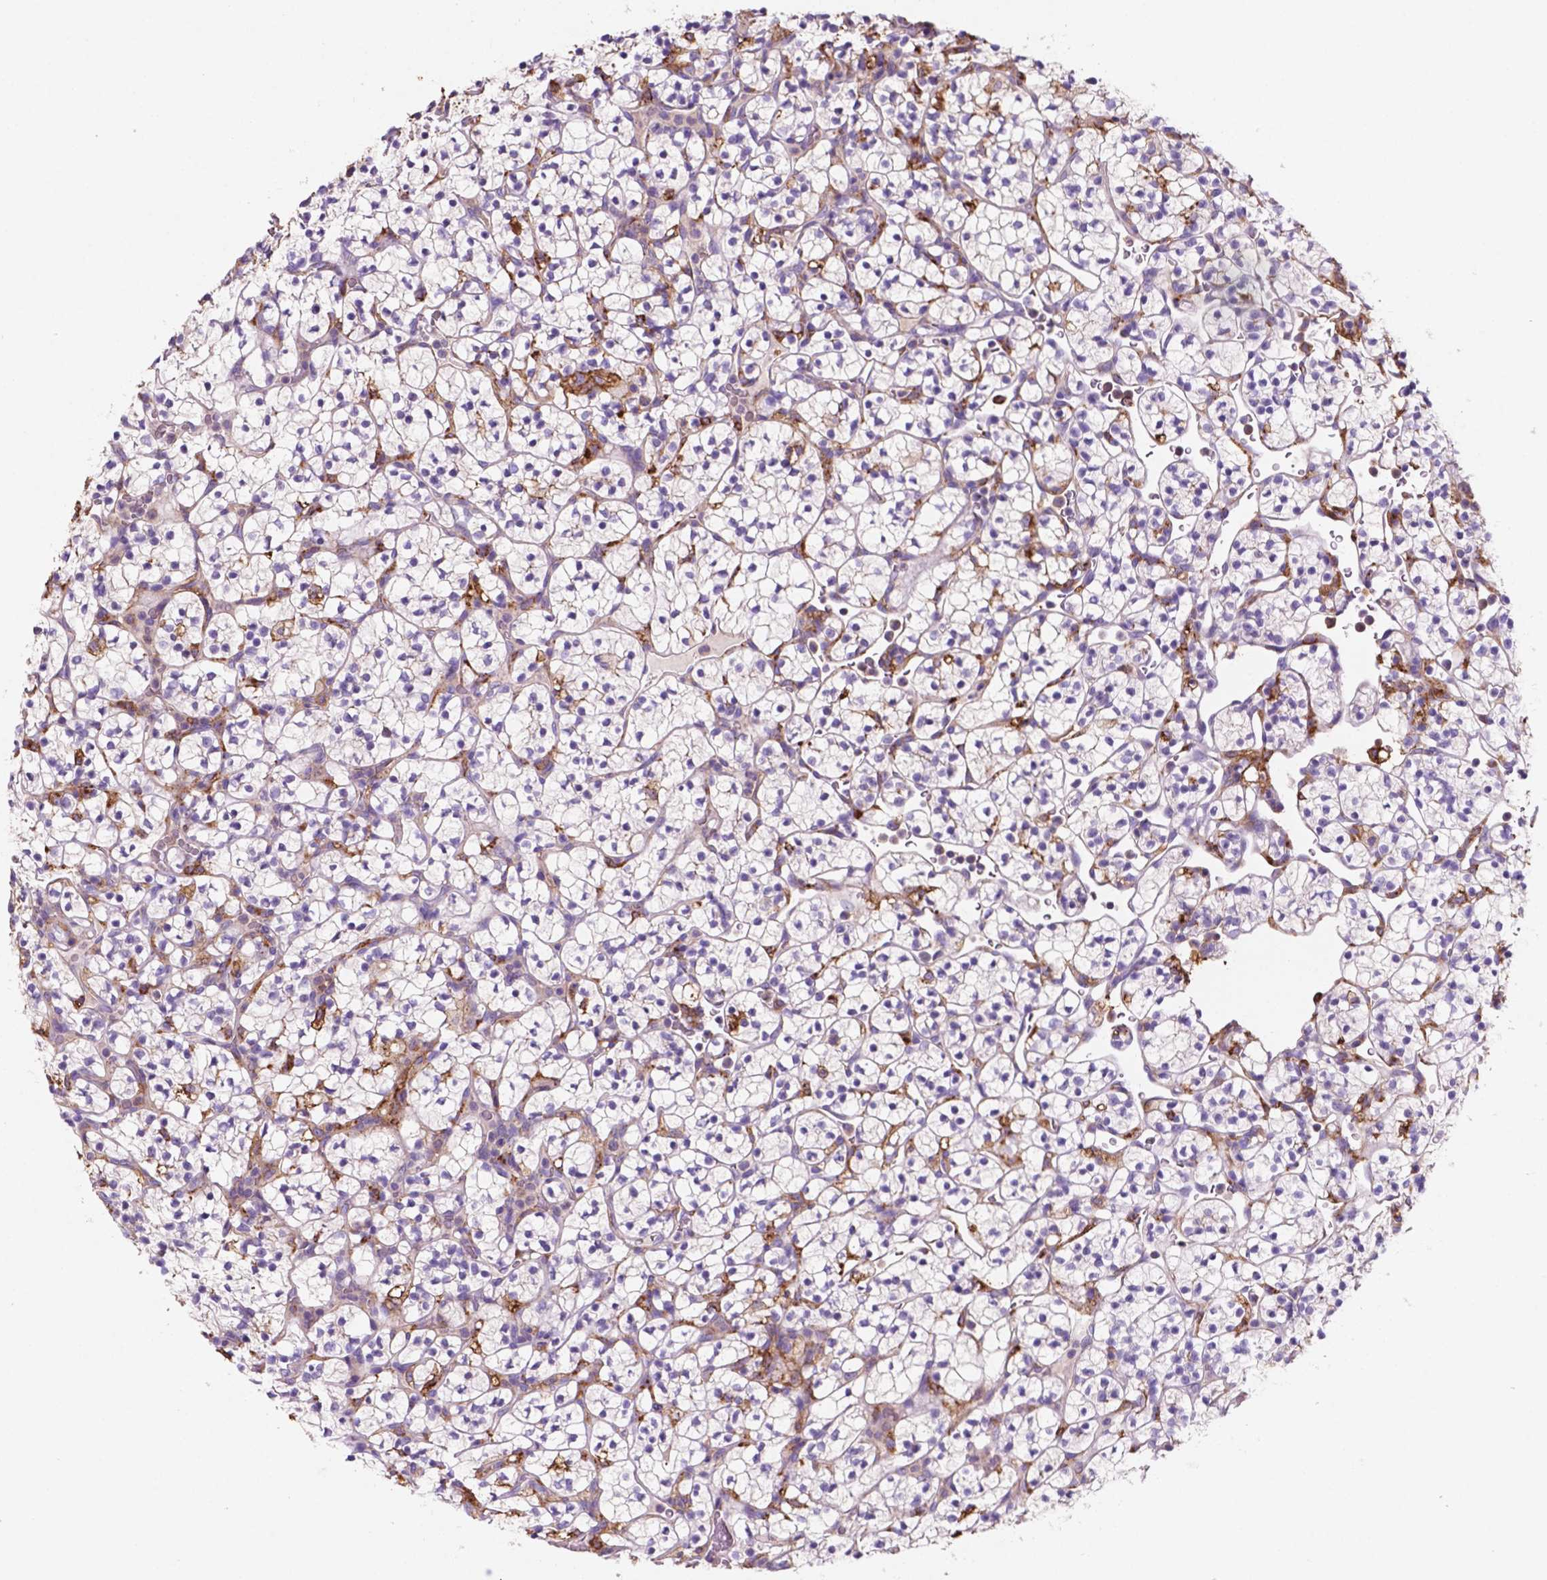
{"staining": {"intensity": "negative", "quantity": "none", "location": "none"}, "tissue": "renal cancer", "cell_type": "Tumor cells", "image_type": "cancer", "snomed": [{"axis": "morphology", "description": "Adenocarcinoma, NOS"}, {"axis": "topography", "description": "Kidney"}], "caption": "A micrograph of adenocarcinoma (renal) stained for a protein demonstrates no brown staining in tumor cells.", "gene": "MKRN2OS", "patient": {"sex": "female", "age": 89}}